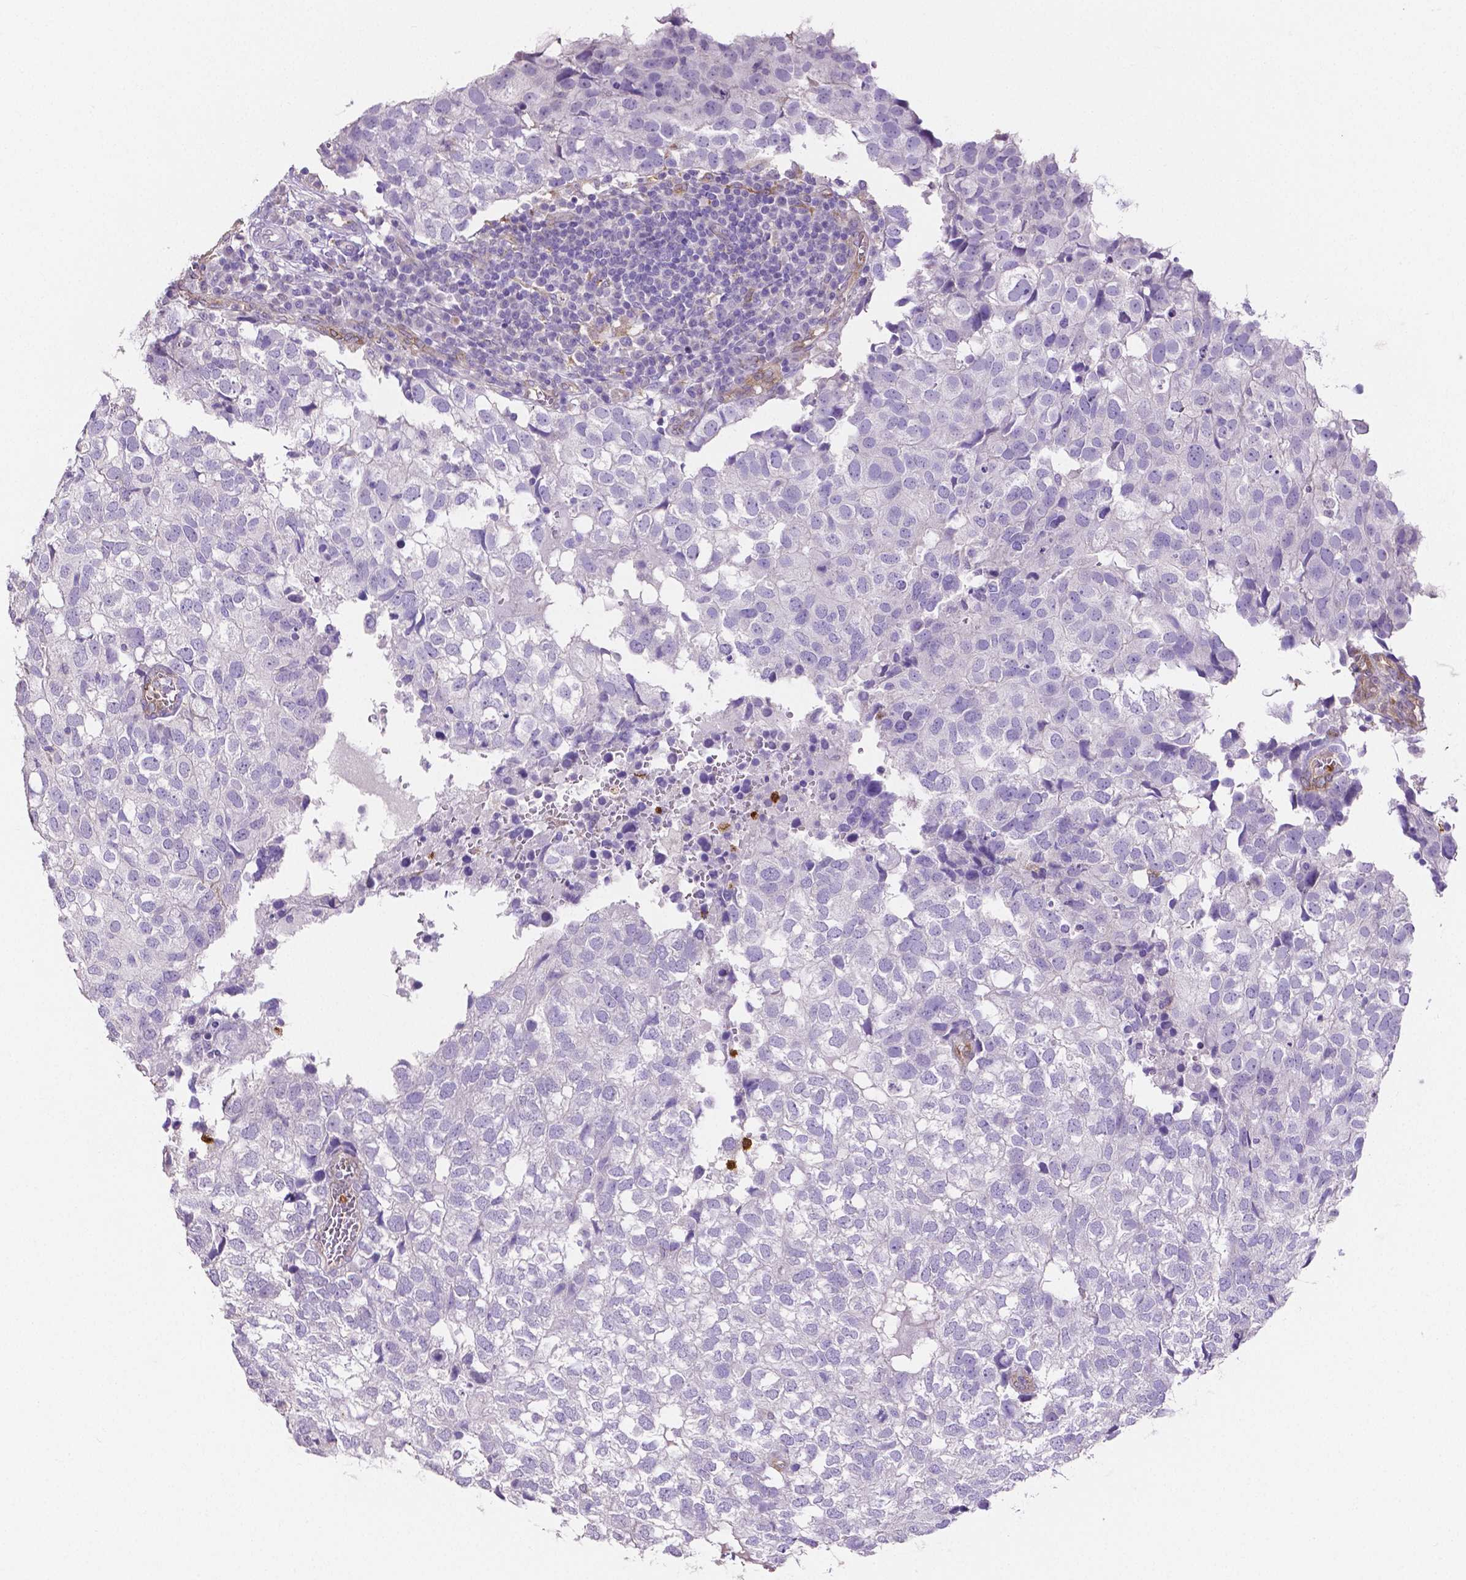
{"staining": {"intensity": "negative", "quantity": "none", "location": "none"}, "tissue": "breast cancer", "cell_type": "Tumor cells", "image_type": "cancer", "snomed": [{"axis": "morphology", "description": "Duct carcinoma"}, {"axis": "topography", "description": "Breast"}], "caption": "This photomicrograph is of breast cancer (intraductal carcinoma) stained with IHC to label a protein in brown with the nuclei are counter-stained blue. There is no positivity in tumor cells. The staining was performed using DAB to visualize the protein expression in brown, while the nuclei were stained in blue with hematoxylin (Magnification: 20x).", "gene": "MMP9", "patient": {"sex": "female", "age": 30}}